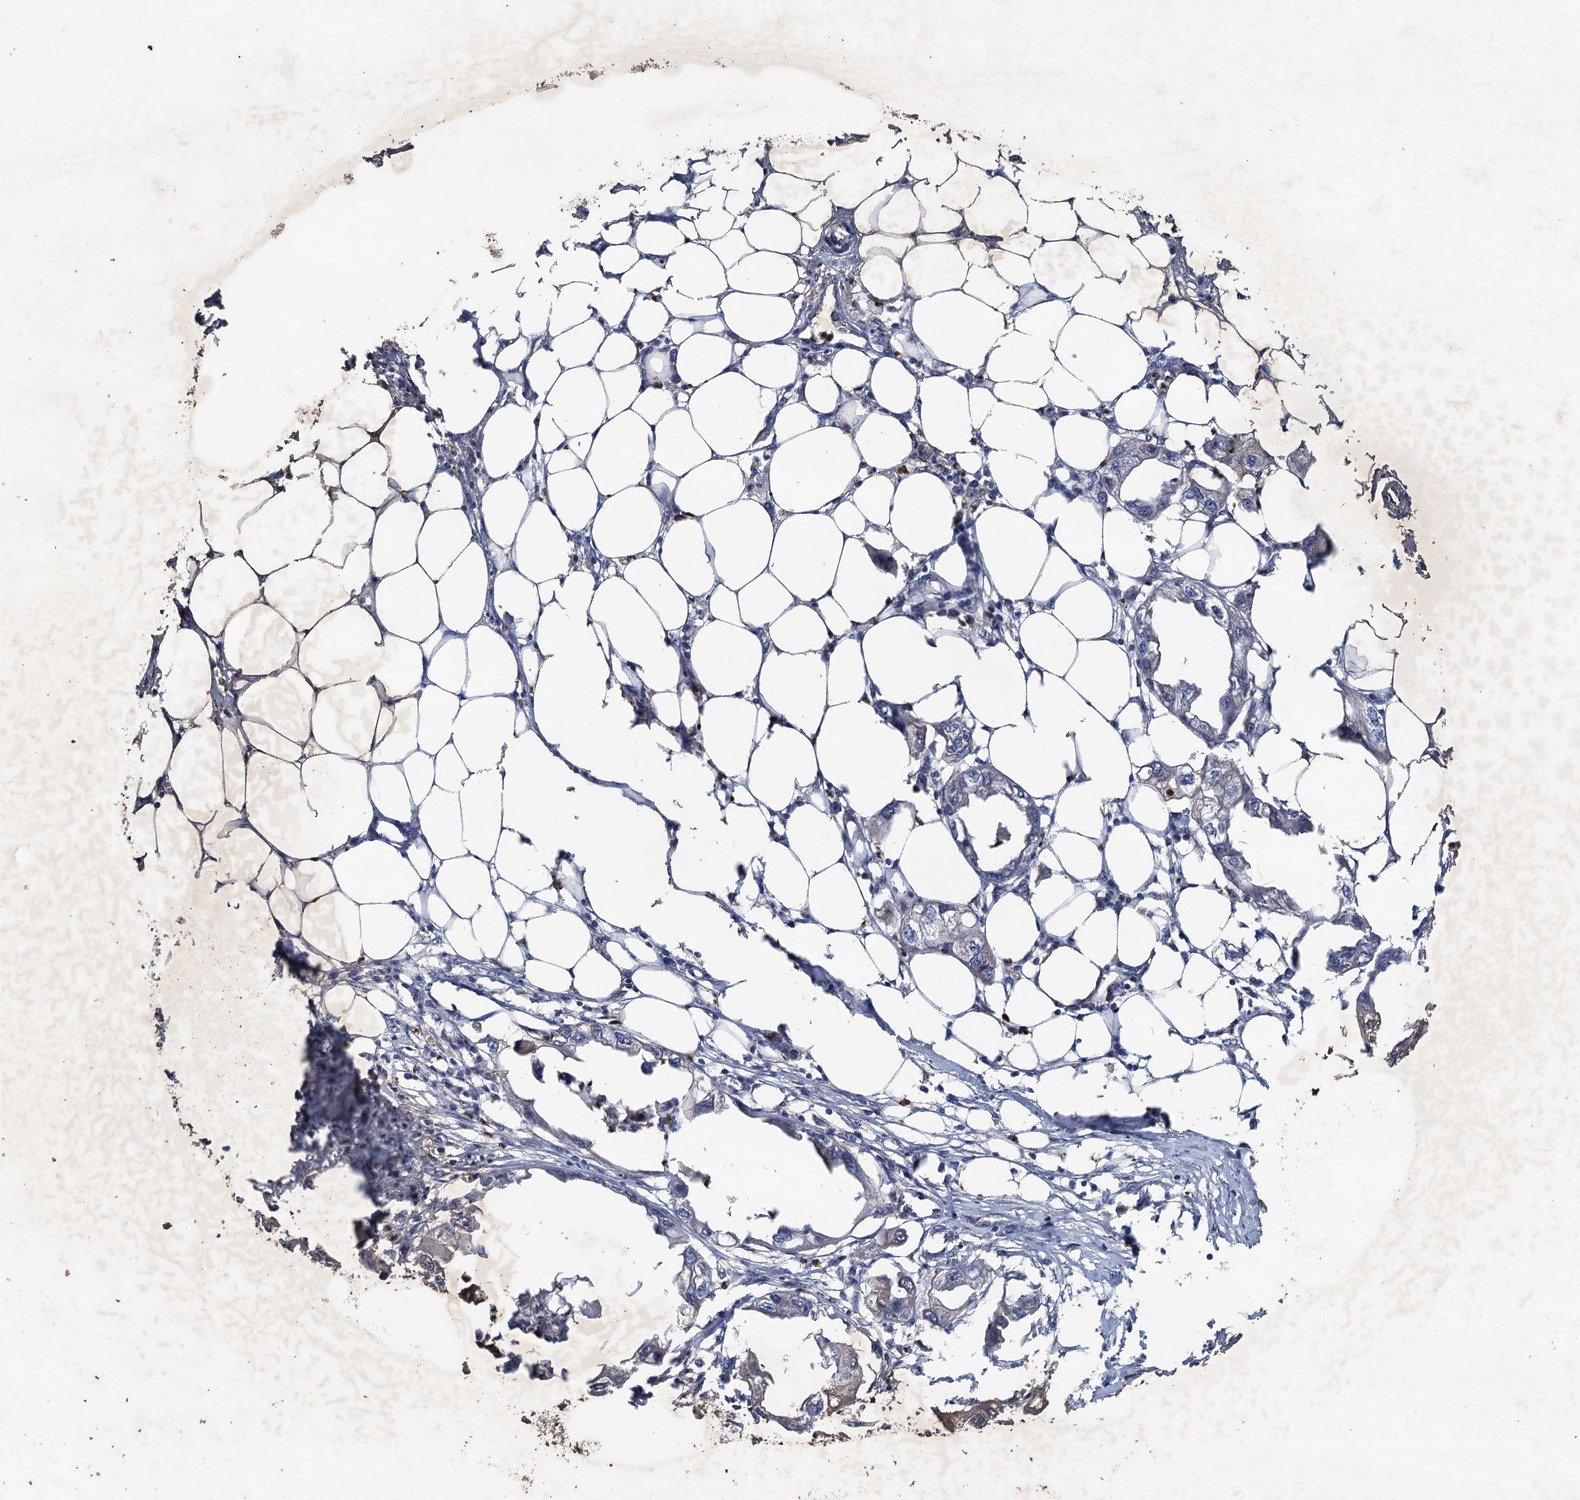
{"staining": {"intensity": "negative", "quantity": "none", "location": "none"}, "tissue": "endometrial cancer", "cell_type": "Tumor cells", "image_type": "cancer", "snomed": [{"axis": "morphology", "description": "Adenocarcinoma, NOS"}, {"axis": "morphology", "description": "Adenocarcinoma, metastatic, NOS"}, {"axis": "topography", "description": "Adipose tissue"}, {"axis": "topography", "description": "Endometrium"}], "caption": "Endometrial cancer (adenocarcinoma) was stained to show a protein in brown. There is no significant expression in tumor cells. (Brightfield microscopy of DAB immunohistochemistry at high magnification).", "gene": "TPCN1", "patient": {"sex": "female", "age": 67}}